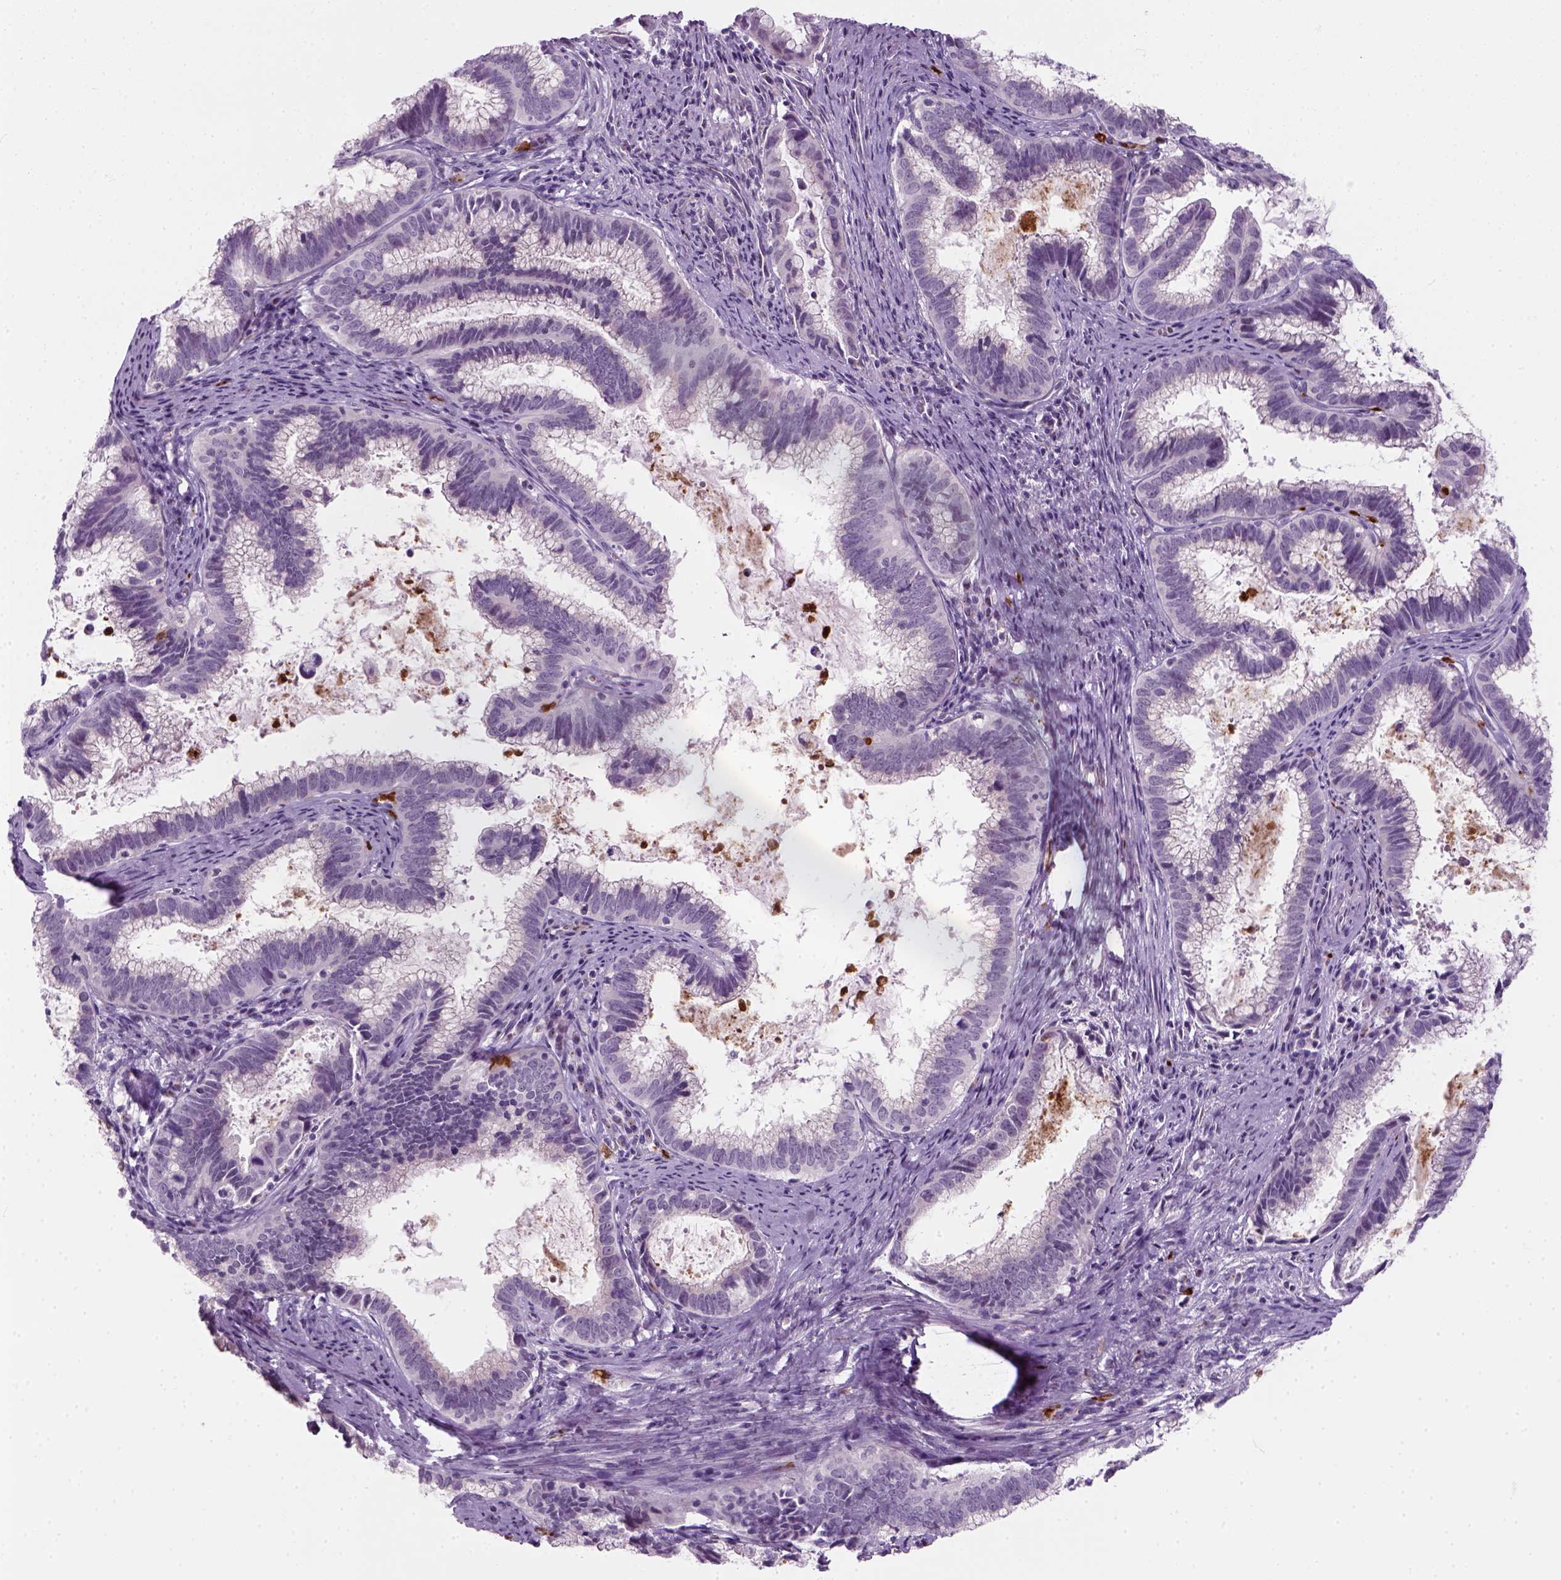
{"staining": {"intensity": "negative", "quantity": "none", "location": "none"}, "tissue": "cervical cancer", "cell_type": "Tumor cells", "image_type": "cancer", "snomed": [{"axis": "morphology", "description": "Adenocarcinoma, NOS"}, {"axis": "topography", "description": "Cervix"}], "caption": "Tumor cells show no significant protein positivity in adenocarcinoma (cervical). (Immunohistochemistry, brightfield microscopy, high magnification).", "gene": "IL4", "patient": {"sex": "female", "age": 61}}